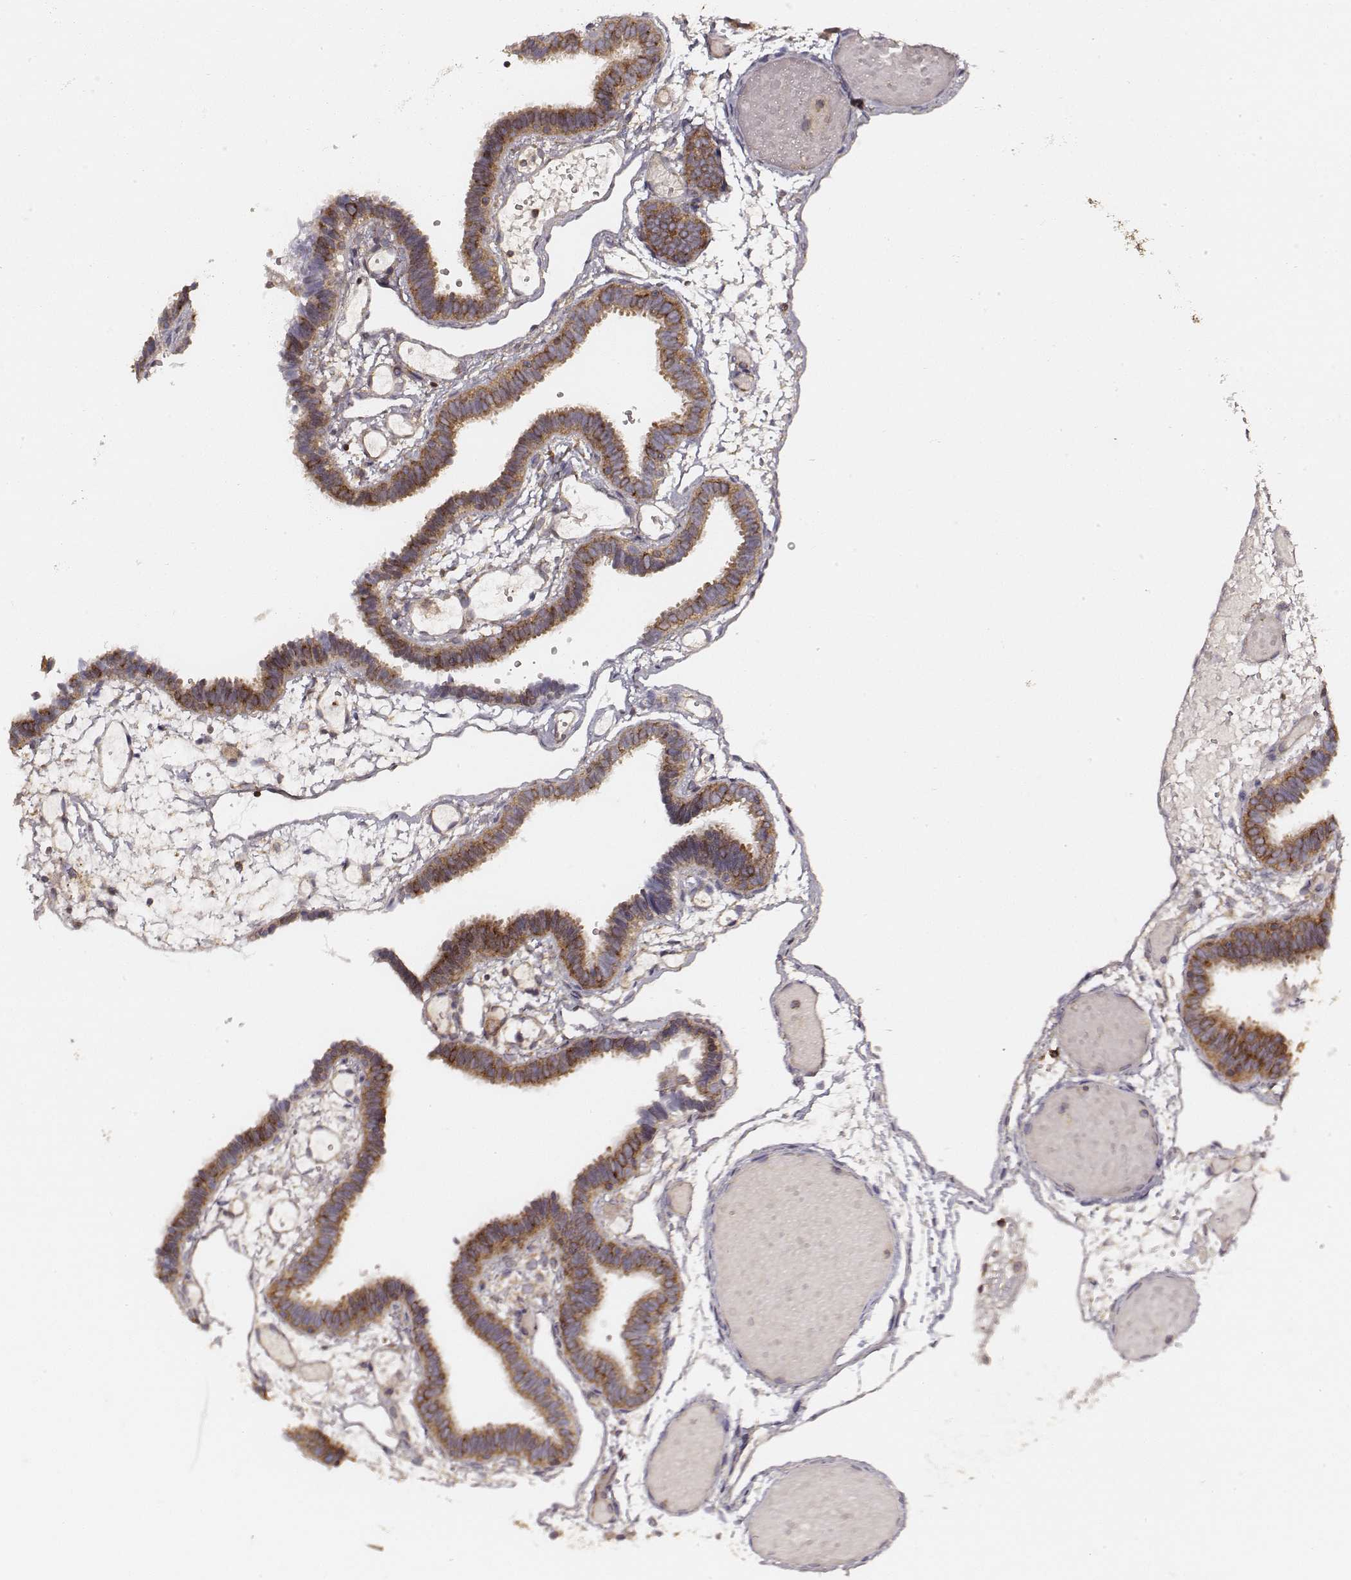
{"staining": {"intensity": "strong", "quantity": ">75%", "location": "cytoplasmic/membranous"}, "tissue": "fallopian tube", "cell_type": "Glandular cells", "image_type": "normal", "snomed": [{"axis": "morphology", "description": "Normal tissue, NOS"}, {"axis": "topography", "description": "Fallopian tube"}], "caption": "The histopathology image reveals staining of benign fallopian tube, revealing strong cytoplasmic/membranous protein positivity (brown color) within glandular cells.", "gene": "CARS1", "patient": {"sex": "female", "age": 37}}